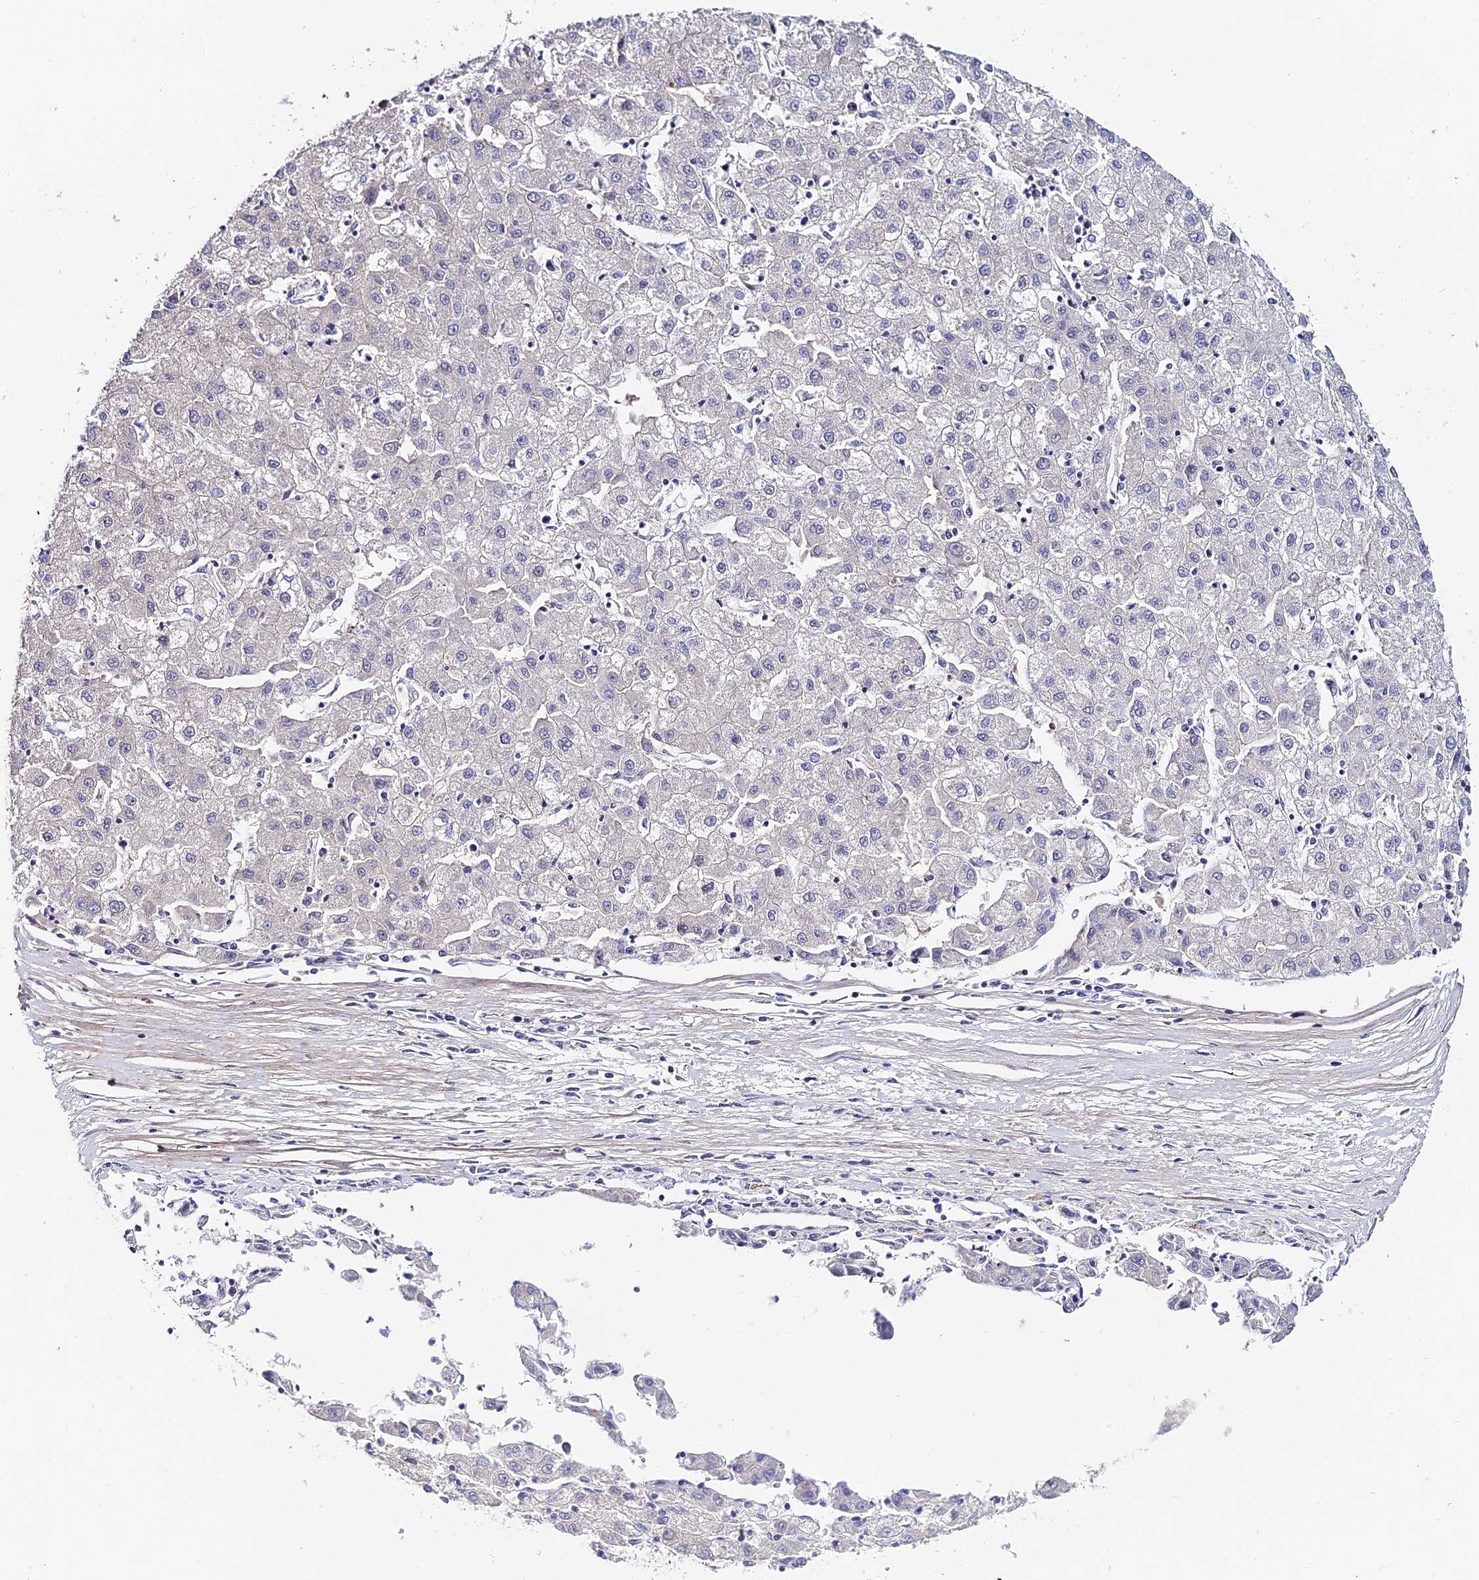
{"staining": {"intensity": "negative", "quantity": "none", "location": "none"}, "tissue": "liver cancer", "cell_type": "Tumor cells", "image_type": "cancer", "snomed": [{"axis": "morphology", "description": "Carcinoma, Hepatocellular, NOS"}, {"axis": "topography", "description": "Liver"}], "caption": "High magnification brightfield microscopy of liver hepatocellular carcinoma stained with DAB (brown) and counterstained with hematoxylin (blue): tumor cells show no significant staining. (Stains: DAB immunohistochemistry (IHC) with hematoxylin counter stain, Microscopy: brightfield microscopy at high magnification).", "gene": "INPP4A", "patient": {"sex": "male", "age": 72}}